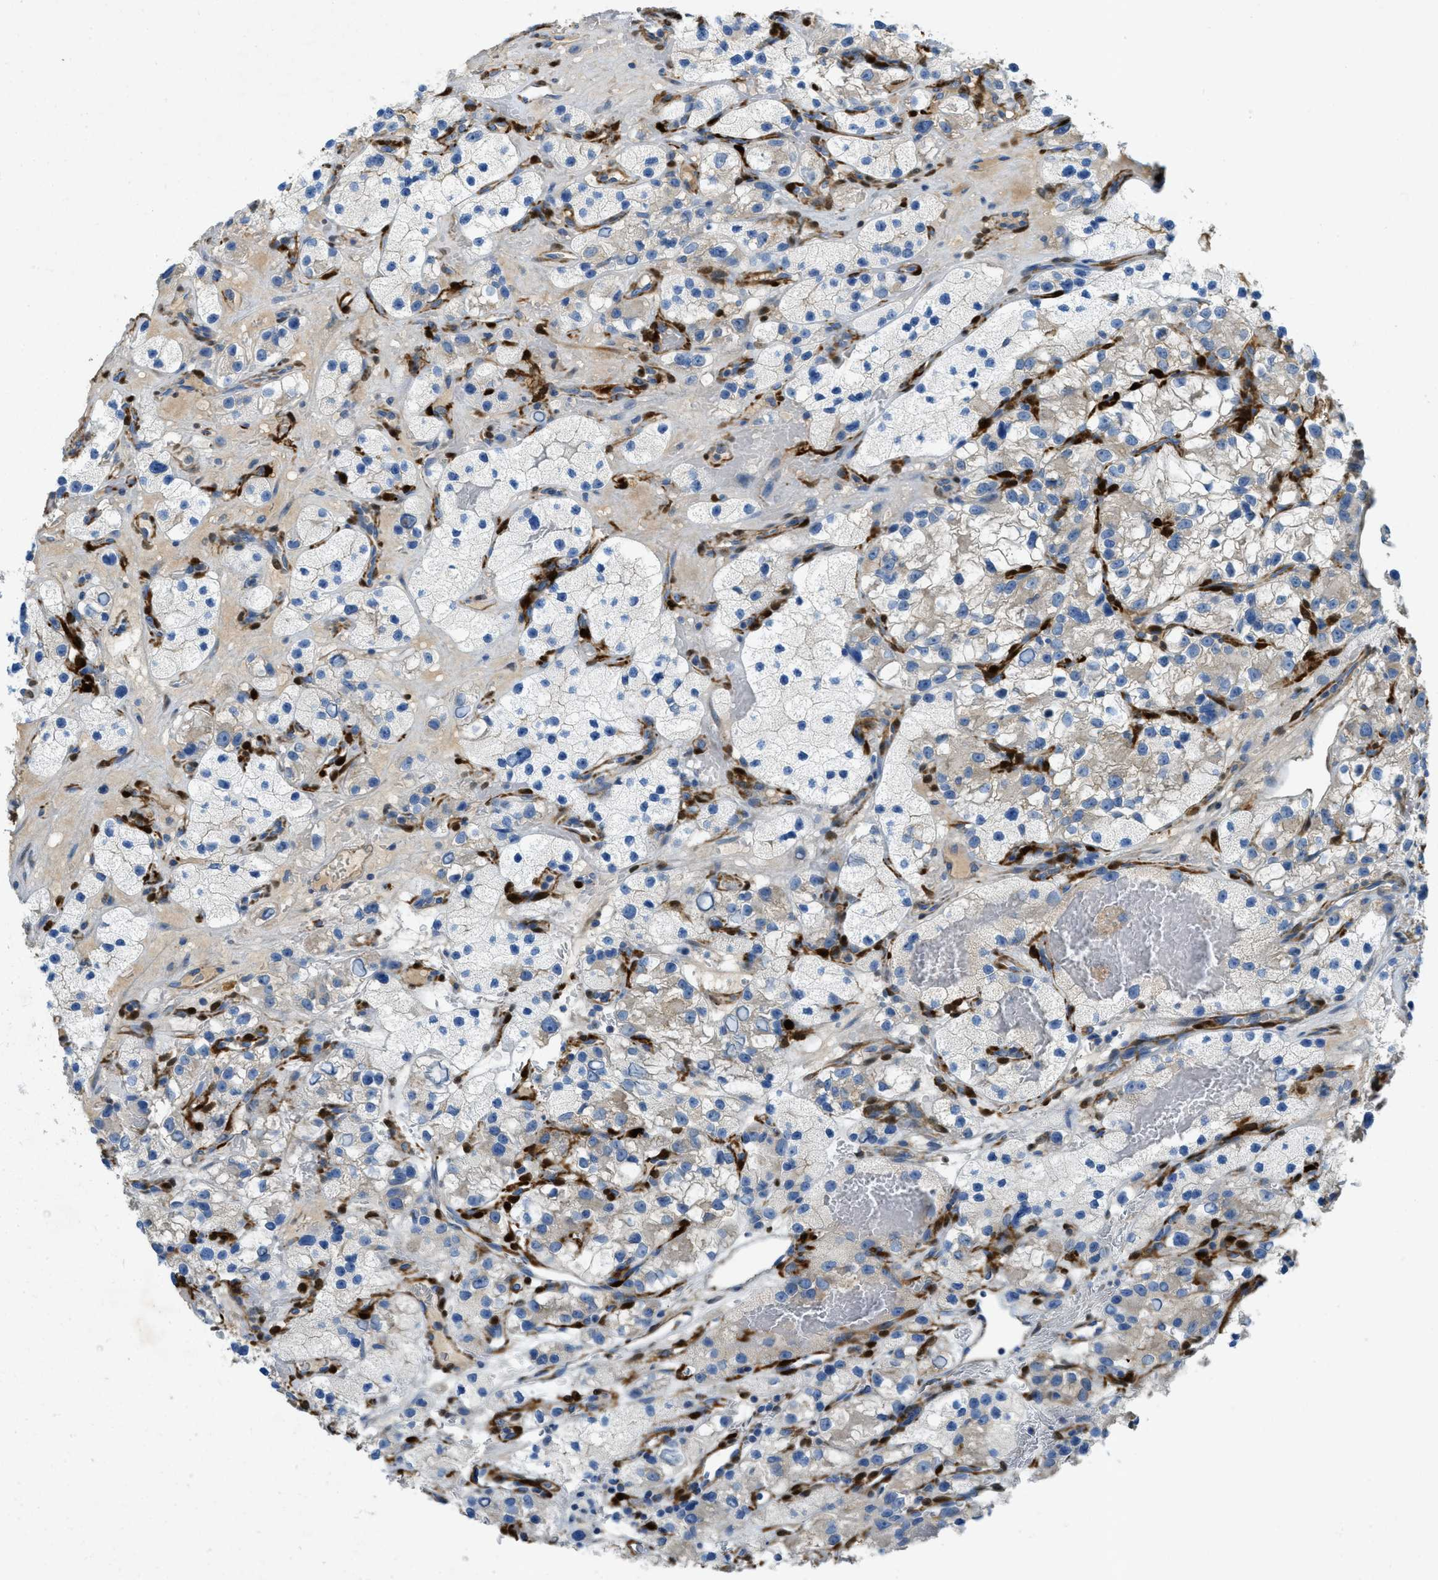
{"staining": {"intensity": "weak", "quantity": "<25%", "location": "cytoplasmic/membranous"}, "tissue": "renal cancer", "cell_type": "Tumor cells", "image_type": "cancer", "snomed": [{"axis": "morphology", "description": "Adenocarcinoma, NOS"}, {"axis": "topography", "description": "Kidney"}], "caption": "Immunohistochemical staining of human renal cancer exhibits no significant expression in tumor cells.", "gene": "CYGB", "patient": {"sex": "female", "age": 57}}